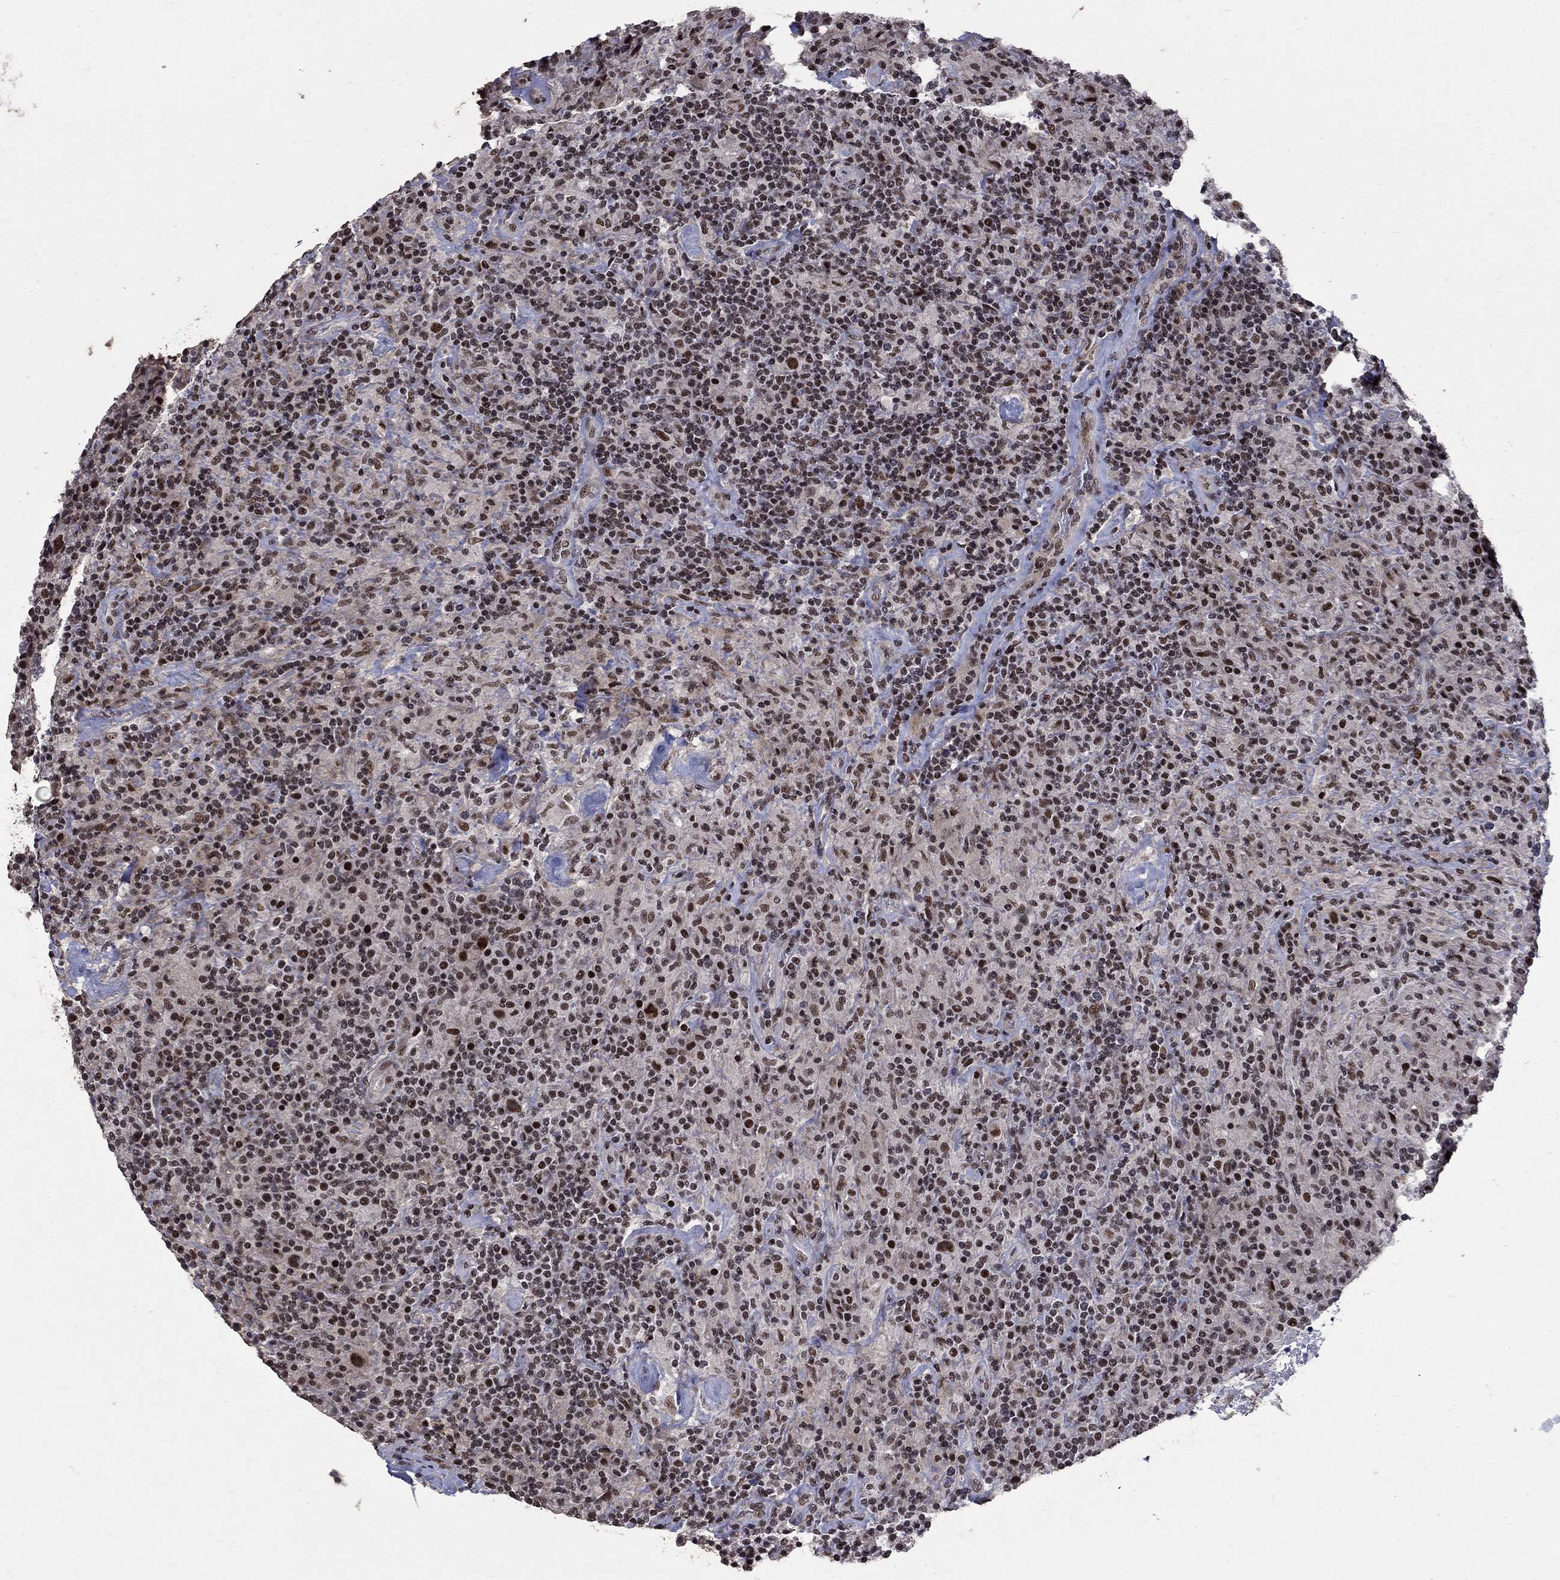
{"staining": {"intensity": "moderate", "quantity": ">75%", "location": "nuclear"}, "tissue": "lymphoma", "cell_type": "Tumor cells", "image_type": "cancer", "snomed": [{"axis": "morphology", "description": "Hodgkin's disease, NOS"}, {"axis": "topography", "description": "Lymph node"}], "caption": "The immunohistochemical stain highlights moderate nuclear expression in tumor cells of lymphoma tissue.", "gene": "PNISR", "patient": {"sex": "male", "age": 70}}